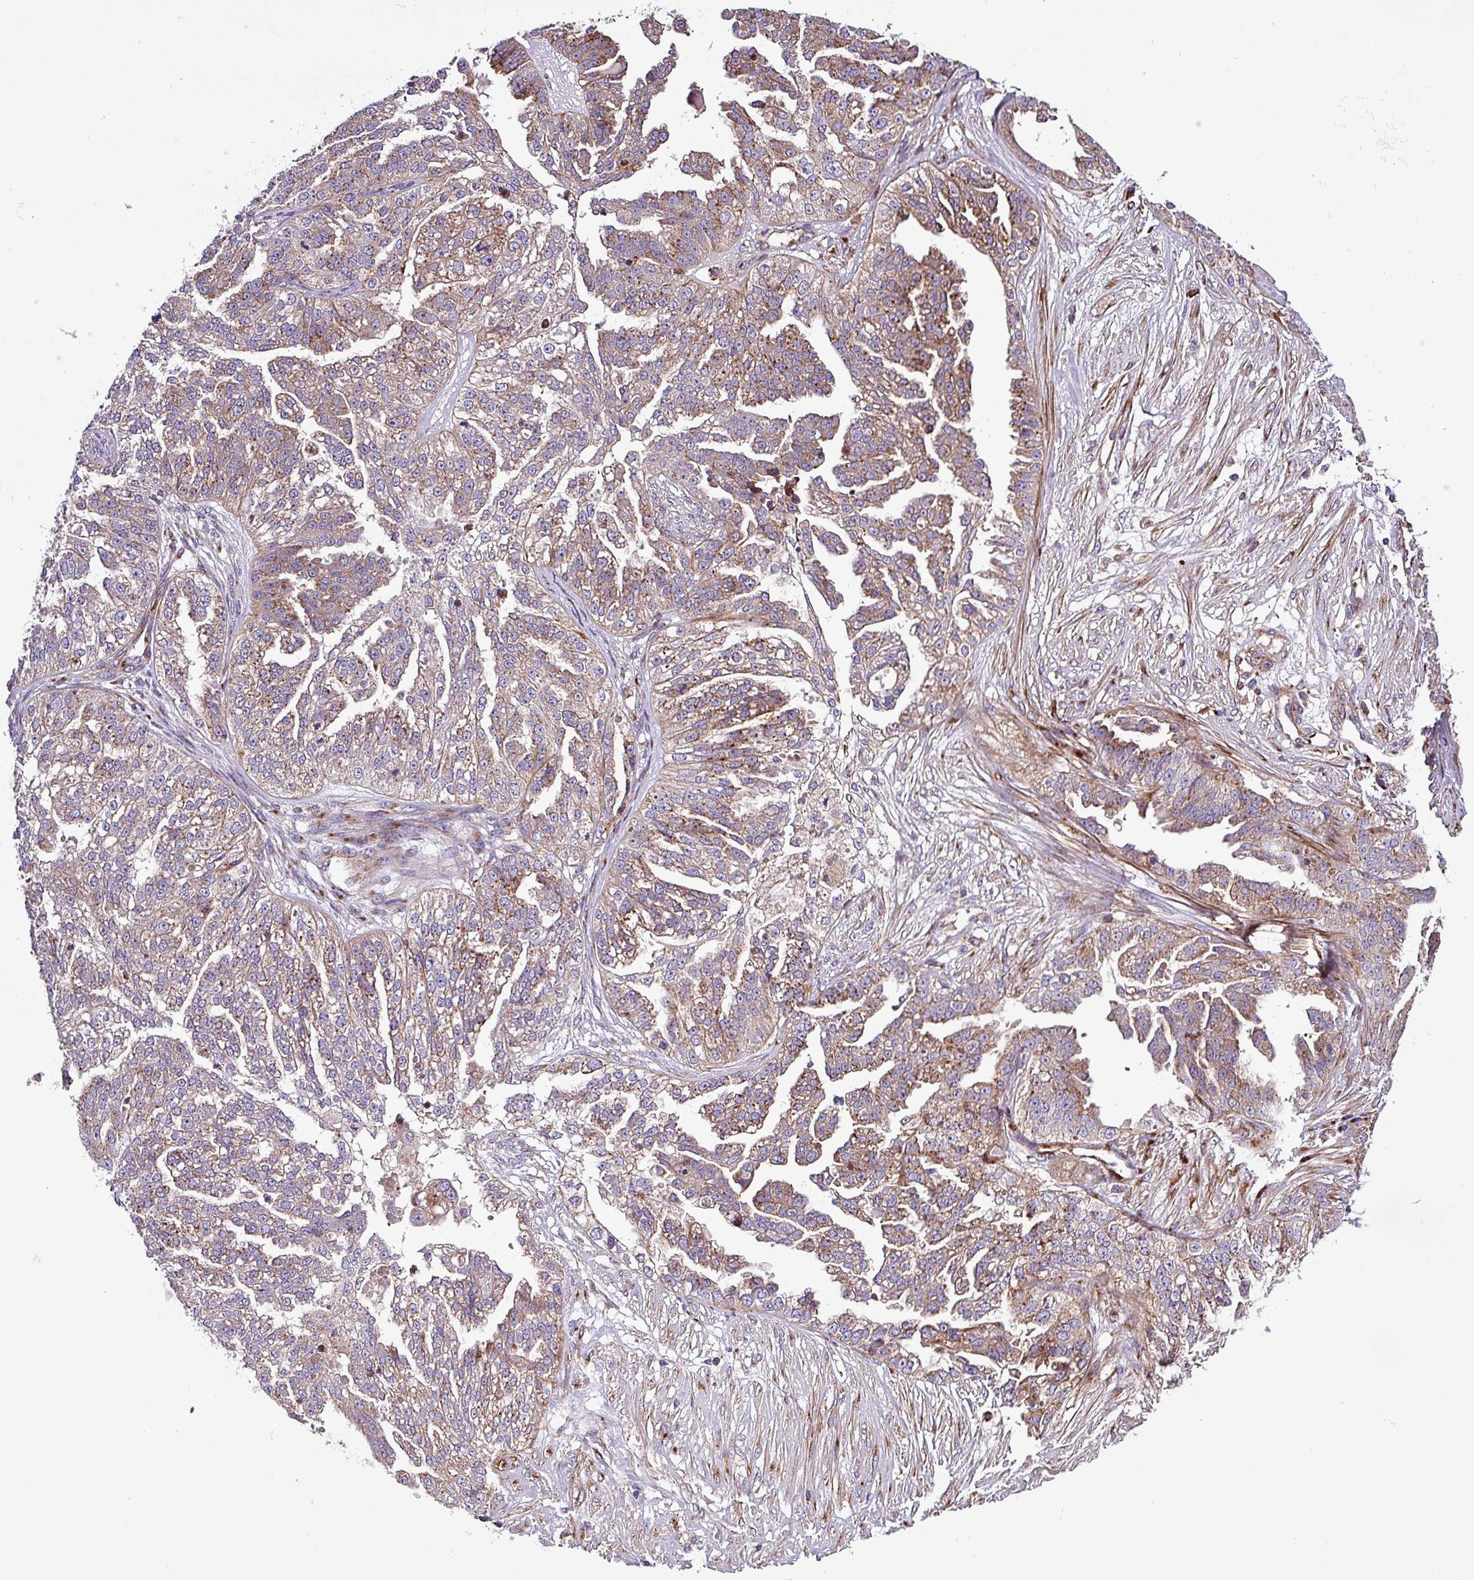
{"staining": {"intensity": "moderate", "quantity": ">75%", "location": "cytoplasmic/membranous"}, "tissue": "ovarian cancer", "cell_type": "Tumor cells", "image_type": "cancer", "snomed": [{"axis": "morphology", "description": "Cystadenocarcinoma, serous, NOS"}, {"axis": "topography", "description": "Ovary"}], "caption": "Moderate cytoplasmic/membranous protein positivity is seen in about >75% of tumor cells in ovarian serous cystadenocarcinoma.", "gene": "VAMP4", "patient": {"sex": "female", "age": 58}}